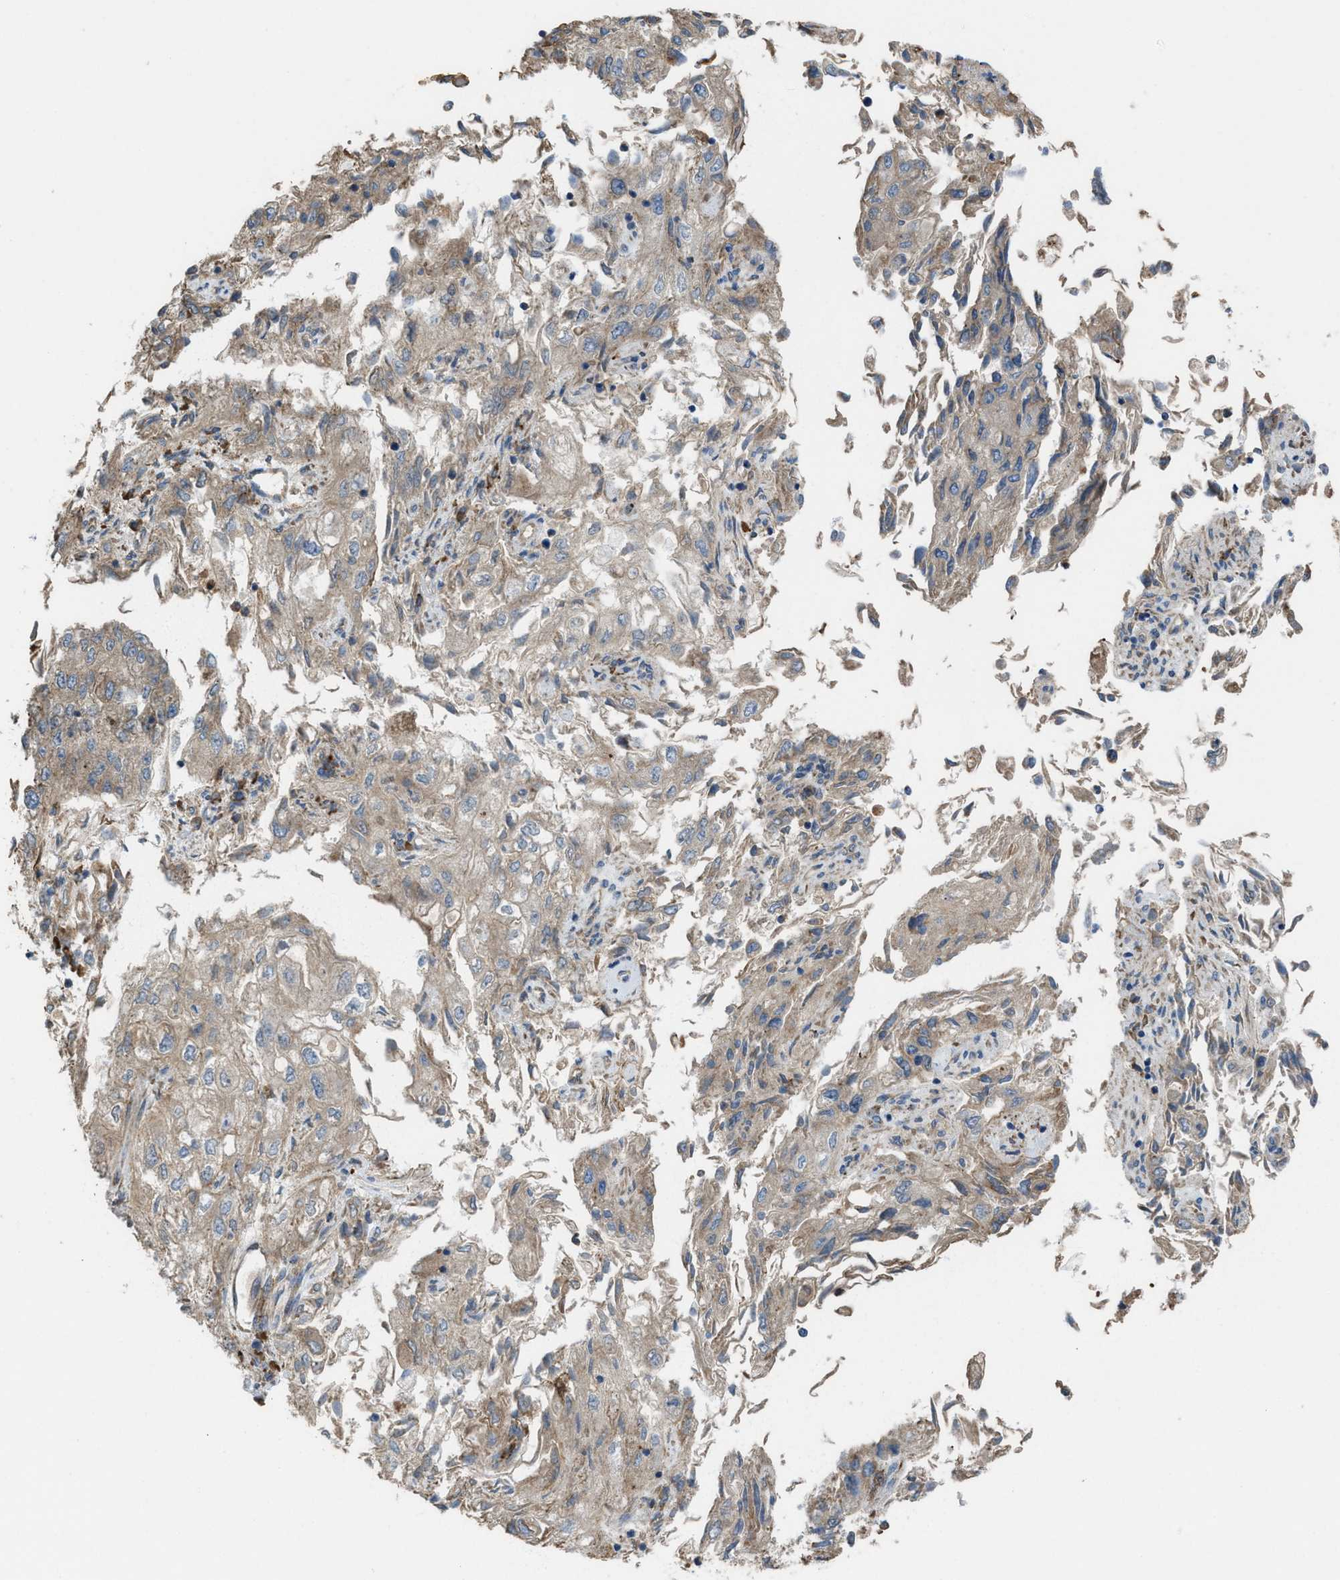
{"staining": {"intensity": "moderate", "quantity": "<25%", "location": "cytoplasmic/membranous"}, "tissue": "endometrial cancer", "cell_type": "Tumor cells", "image_type": "cancer", "snomed": [{"axis": "morphology", "description": "Adenocarcinoma, NOS"}, {"axis": "topography", "description": "Endometrium"}], "caption": "Protein staining shows moderate cytoplasmic/membranous expression in about <25% of tumor cells in endometrial cancer (adenocarcinoma). The protein is stained brown, and the nuclei are stained in blue (DAB IHC with brightfield microscopy, high magnification).", "gene": "PLAA", "patient": {"sex": "female", "age": 49}}